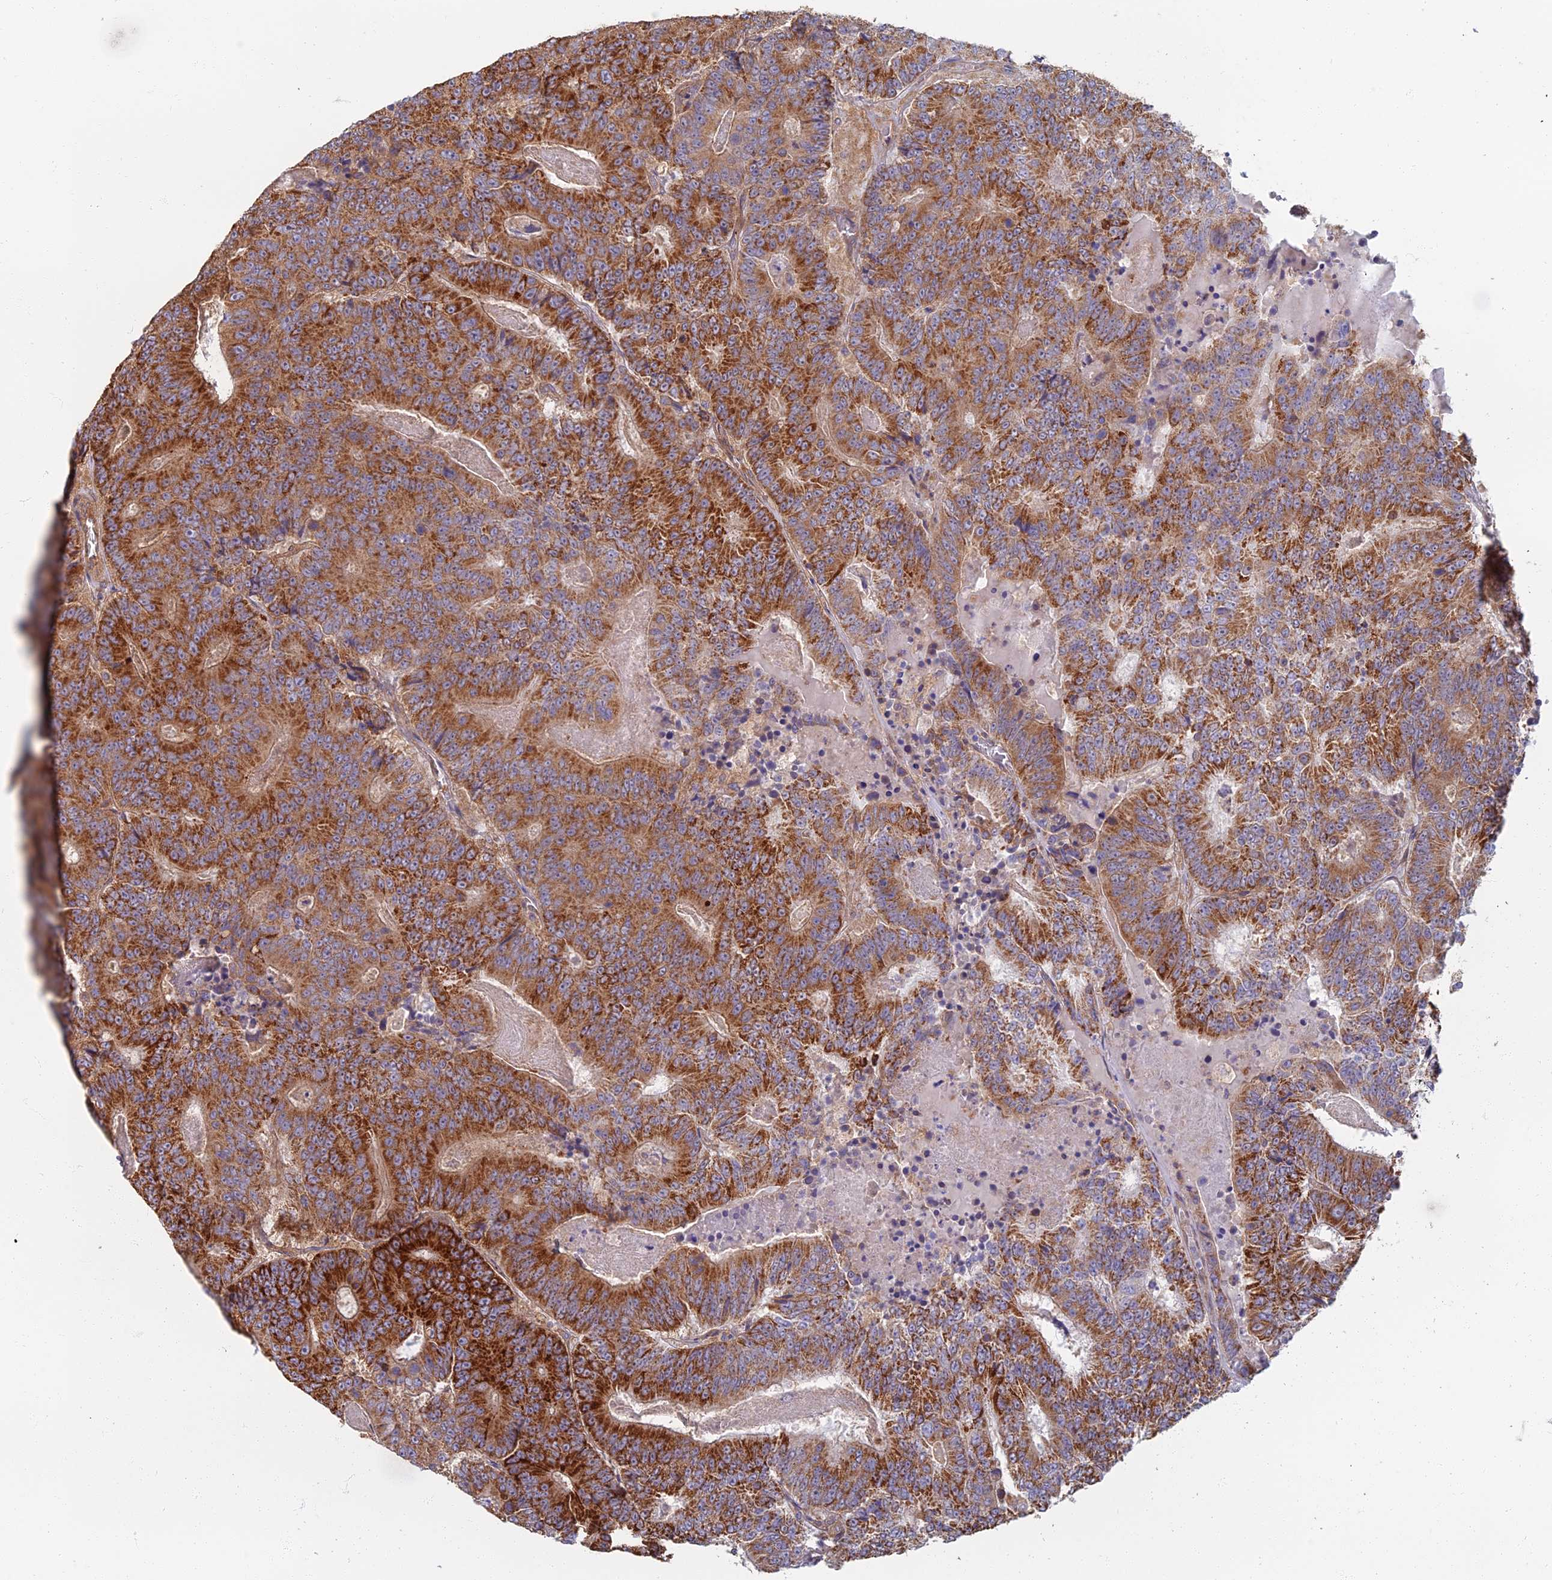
{"staining": {"intensity": "strong", "quantity": ">75%", "location": "cytoplasmic/membranous"}, "tissue": "colorectal cancer", "cell_type": "Tumor cells", "image_type": "cancer", "snomed": [{"axis": "morphology", "description": "Adenocarcinoma, NOS"}, {"axis": "topography", "description": "Colon"}], "caption": "Strong cytoplasmic/membranous protein expression is identified in about >75% of tumor cells in colorectal adenocarcinoma.", "gene": "RBSN", "patient": {"sex": "male", "age": 83}}